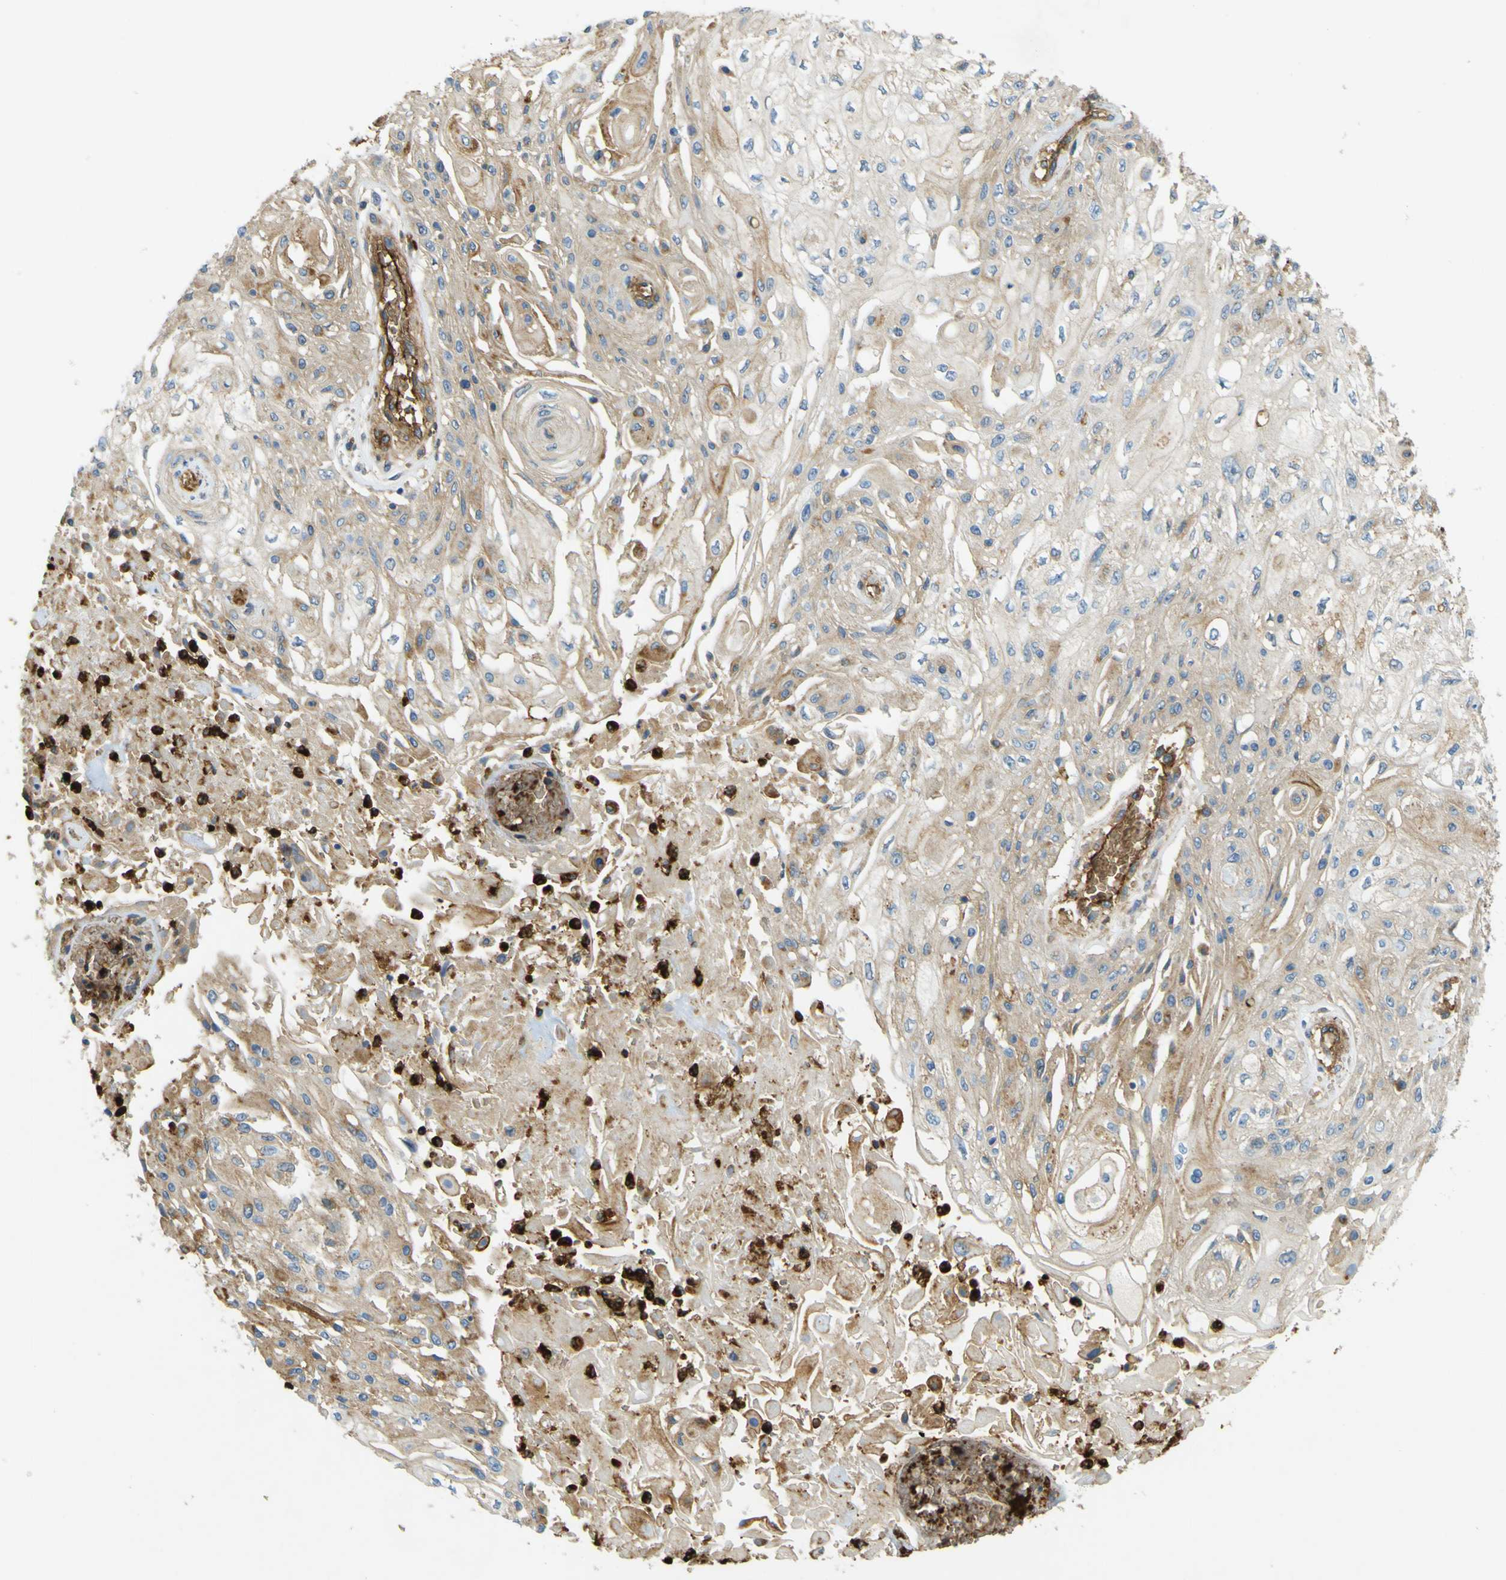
{"staining": {"intensity": "moderate", "quantity": ">75%", "location": "cytoplasmic/membranous"}, "tissue": "skin cancer", "cell_type": "Tumor cells", "image_type": "cancer", "snomed": [{"axis": "morphology", "description": "Squamous cell carcinoma, NOS"}, {"axis": "topography", "description": "Skin"}], "caption": "Protein analysis of skin squamous cell carcinoma tissue reveals moderate cytoplasmic/membranous staining in approximately >75% of tumor cells. The staining is performed using DAB brown chromogen to label protein expression. The nuclei are counter-stained blue using hematoxylin.", "gene": "PLXDC1", "patient": {"sex": "male", "age": 75}}